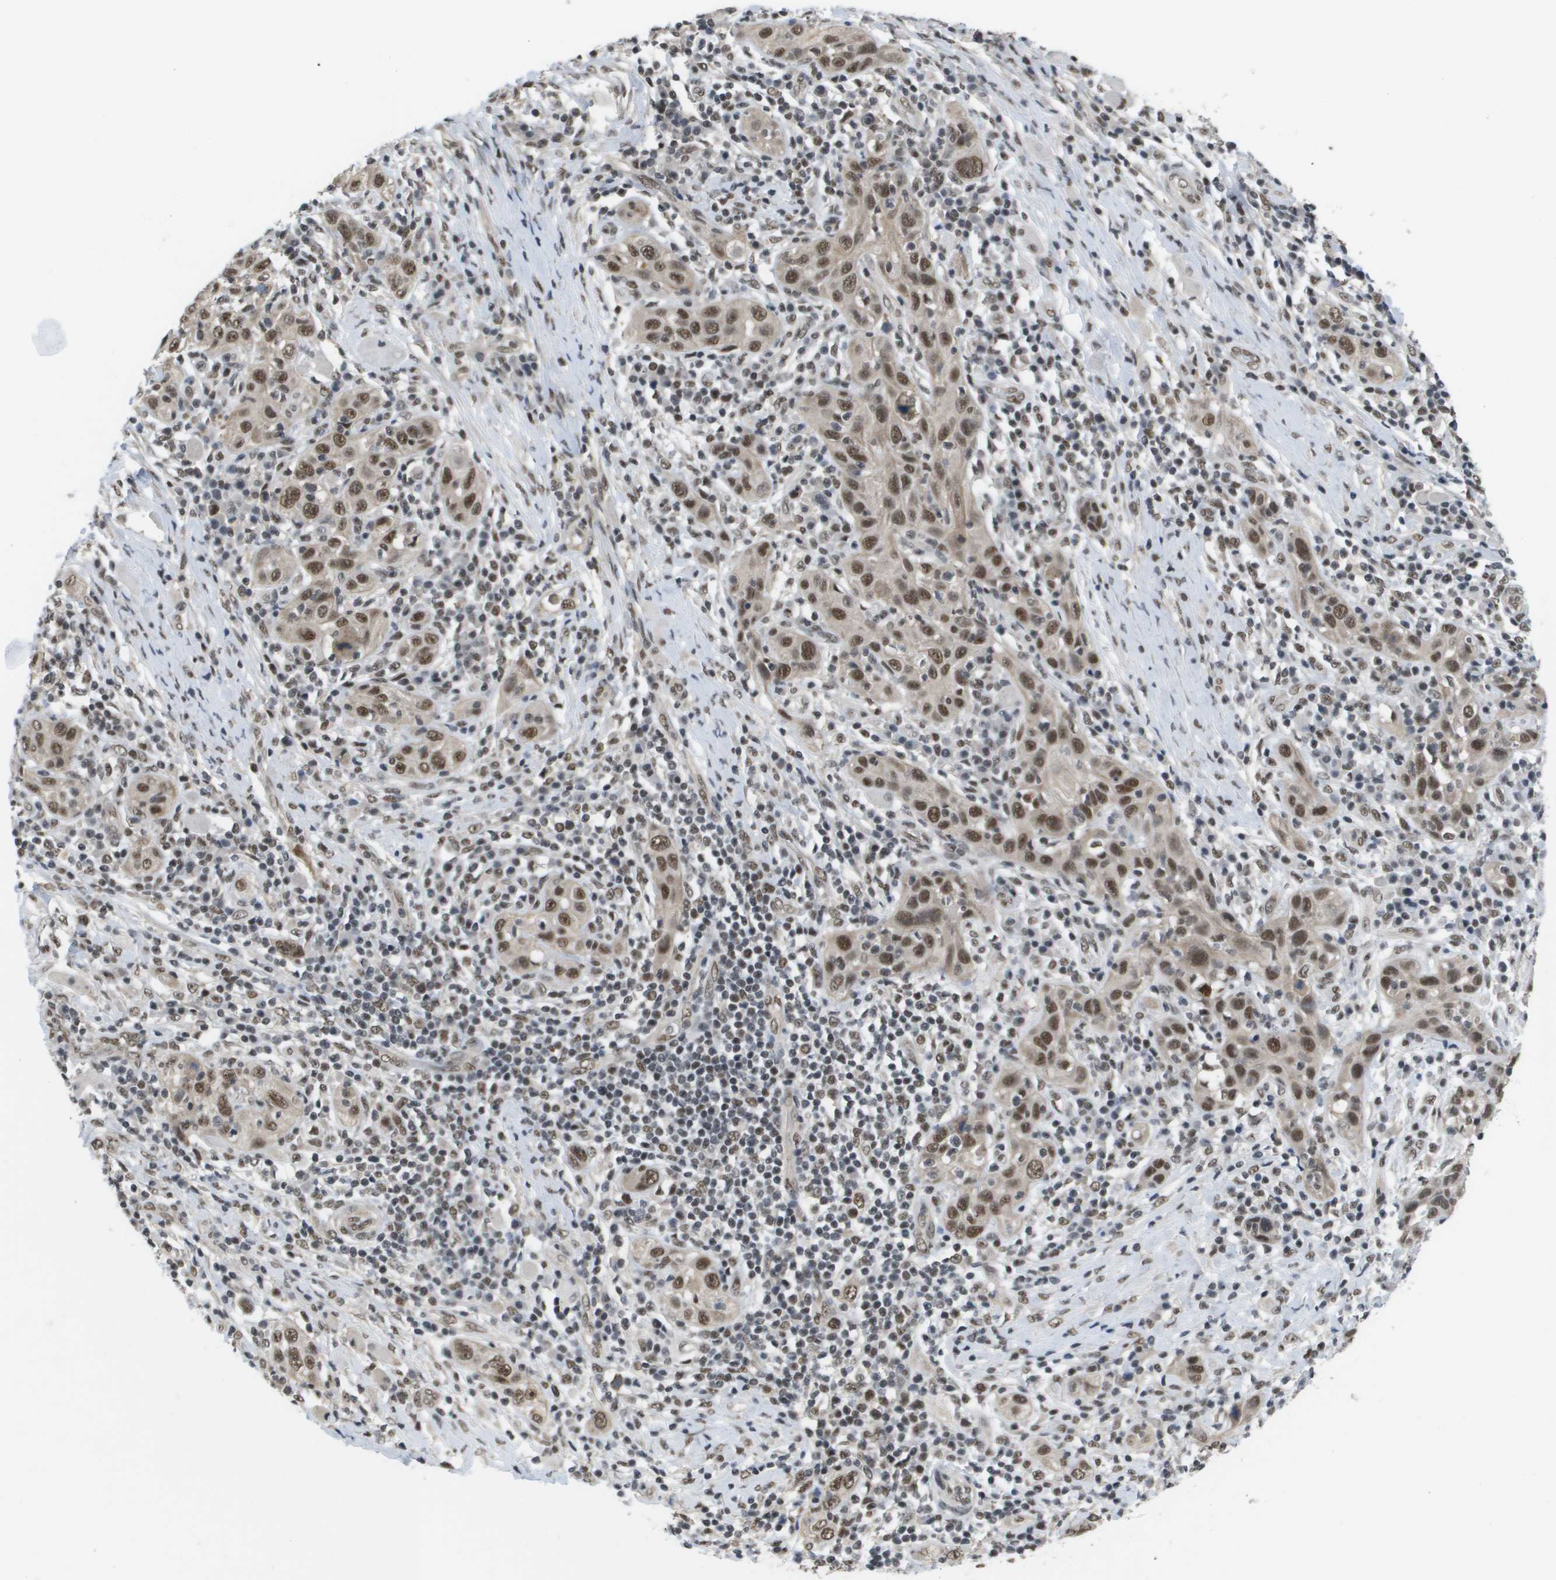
{"staining": {"intensity": "moderate", "quantity": ">75%", "location": "nuclear"}, "tissue": "skin cancer", "cell_type": "Tumor cells", "image_type": "cancer", "snomed": [{"axis": "morphology", "description": "Squamous cell carcinoma, NOS"}, {"axis": "topography", "description": "Skin"}], "caption": "Moderate nuclear staining for a protein is present in approximately >75% of tumor cells of skin cancer (squamous cell carcinoma) using IHC.", "gene": "ISY1", "patient": {"sex": "female", "age": 88}}